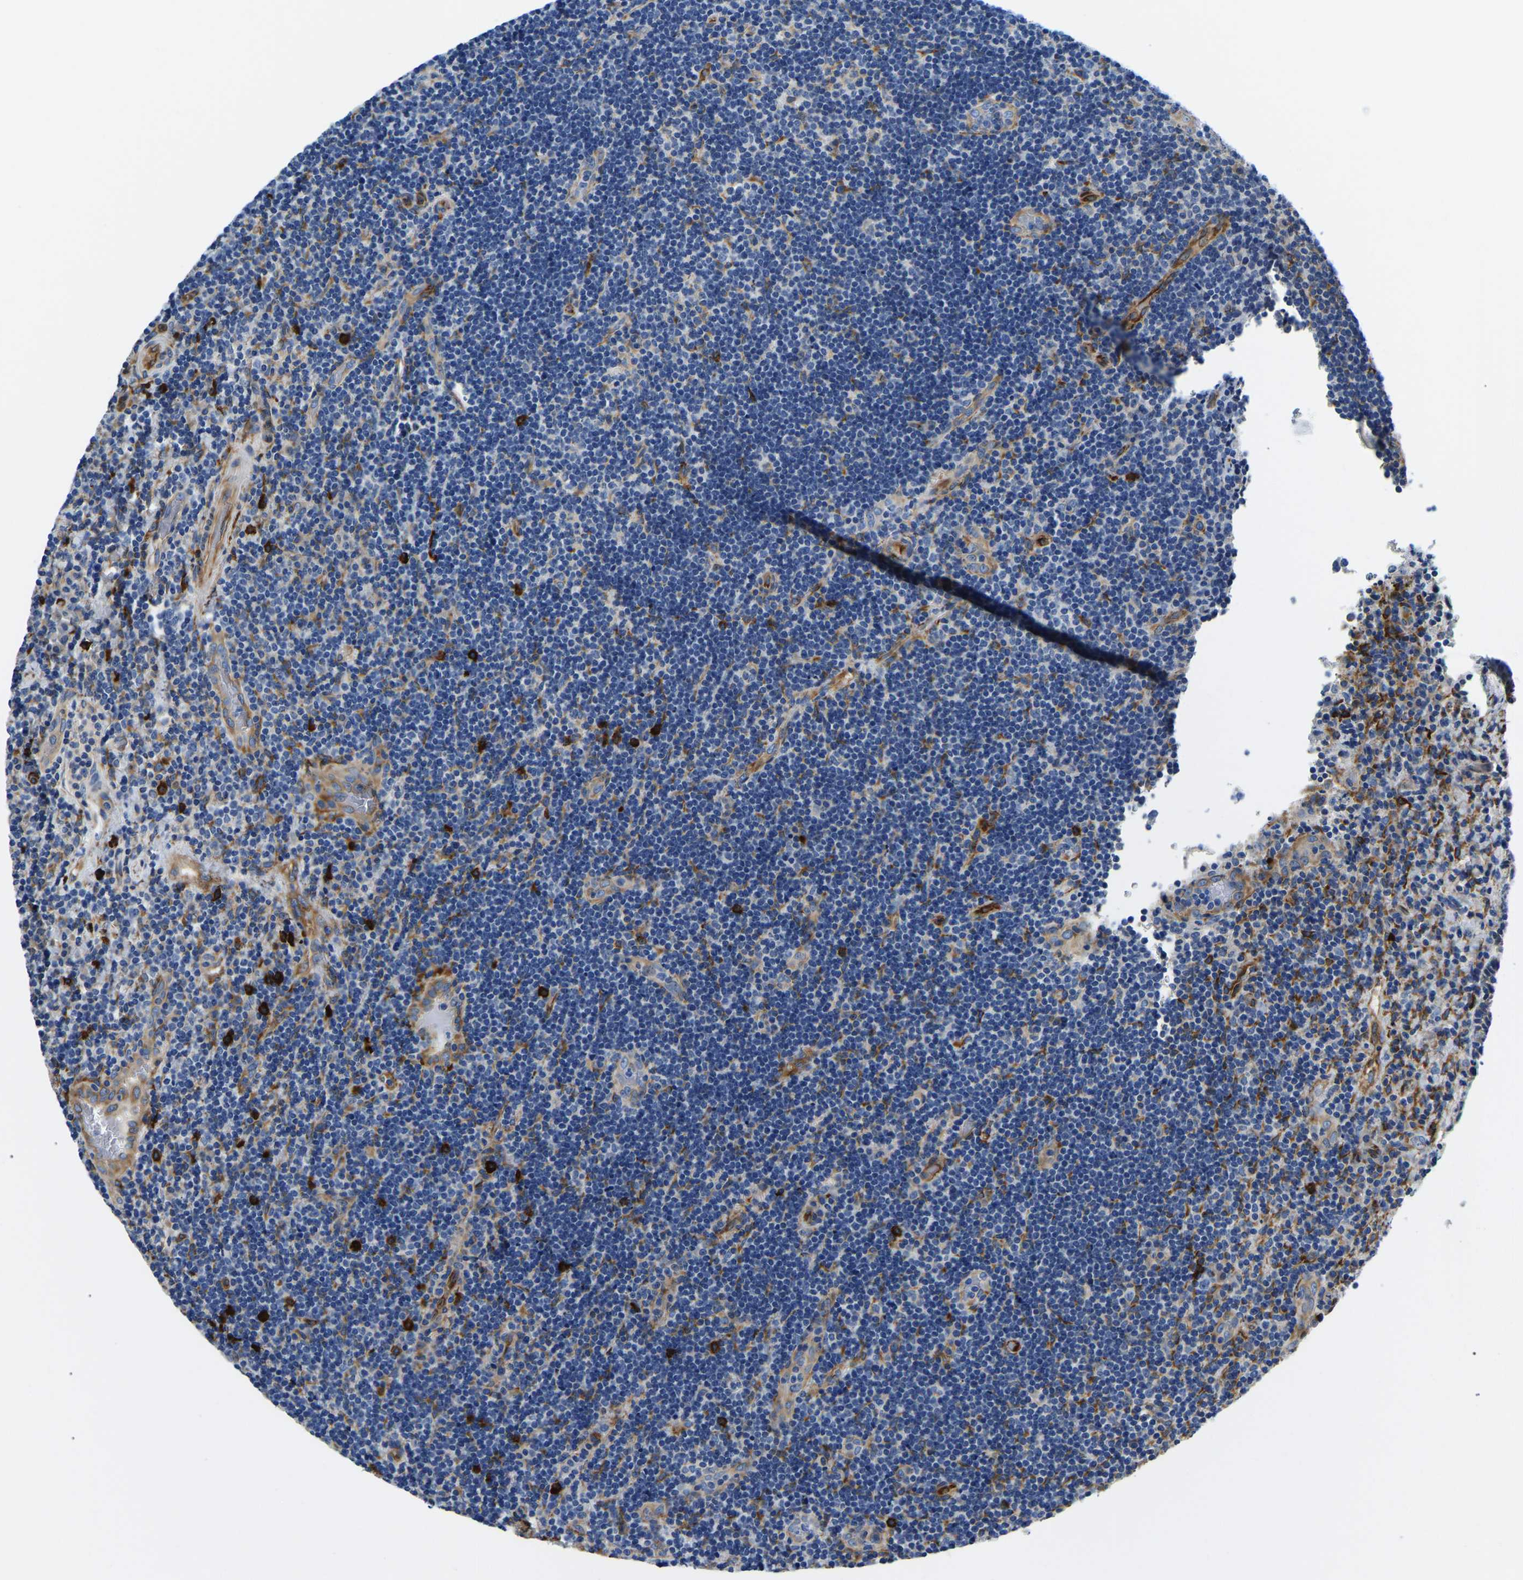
{"staining": {"intensity": "moderate", "quantity": "<25%", "location": "cytoplasmic/membranous"}, "tissue": "lymphoma", "cell_type": "Tumor cells", "image_type": "cancer", "snomed": [{"axis": "morphology", "description": "Malignant lymphoma, non-Hodgkin's type, High grade"}, {"axis": "topography", "description": "Tonsil"}], "caption": "Approximately <25% of tumor cells in high-grade malignant lymphoma, non-Hodgkin's type show moderate cytoplasmic/membranous protein expression as visualized by brown immunohistochemical staining.", "gene": "DUSP8", "patient": {"sex": "female", "age": 36}}